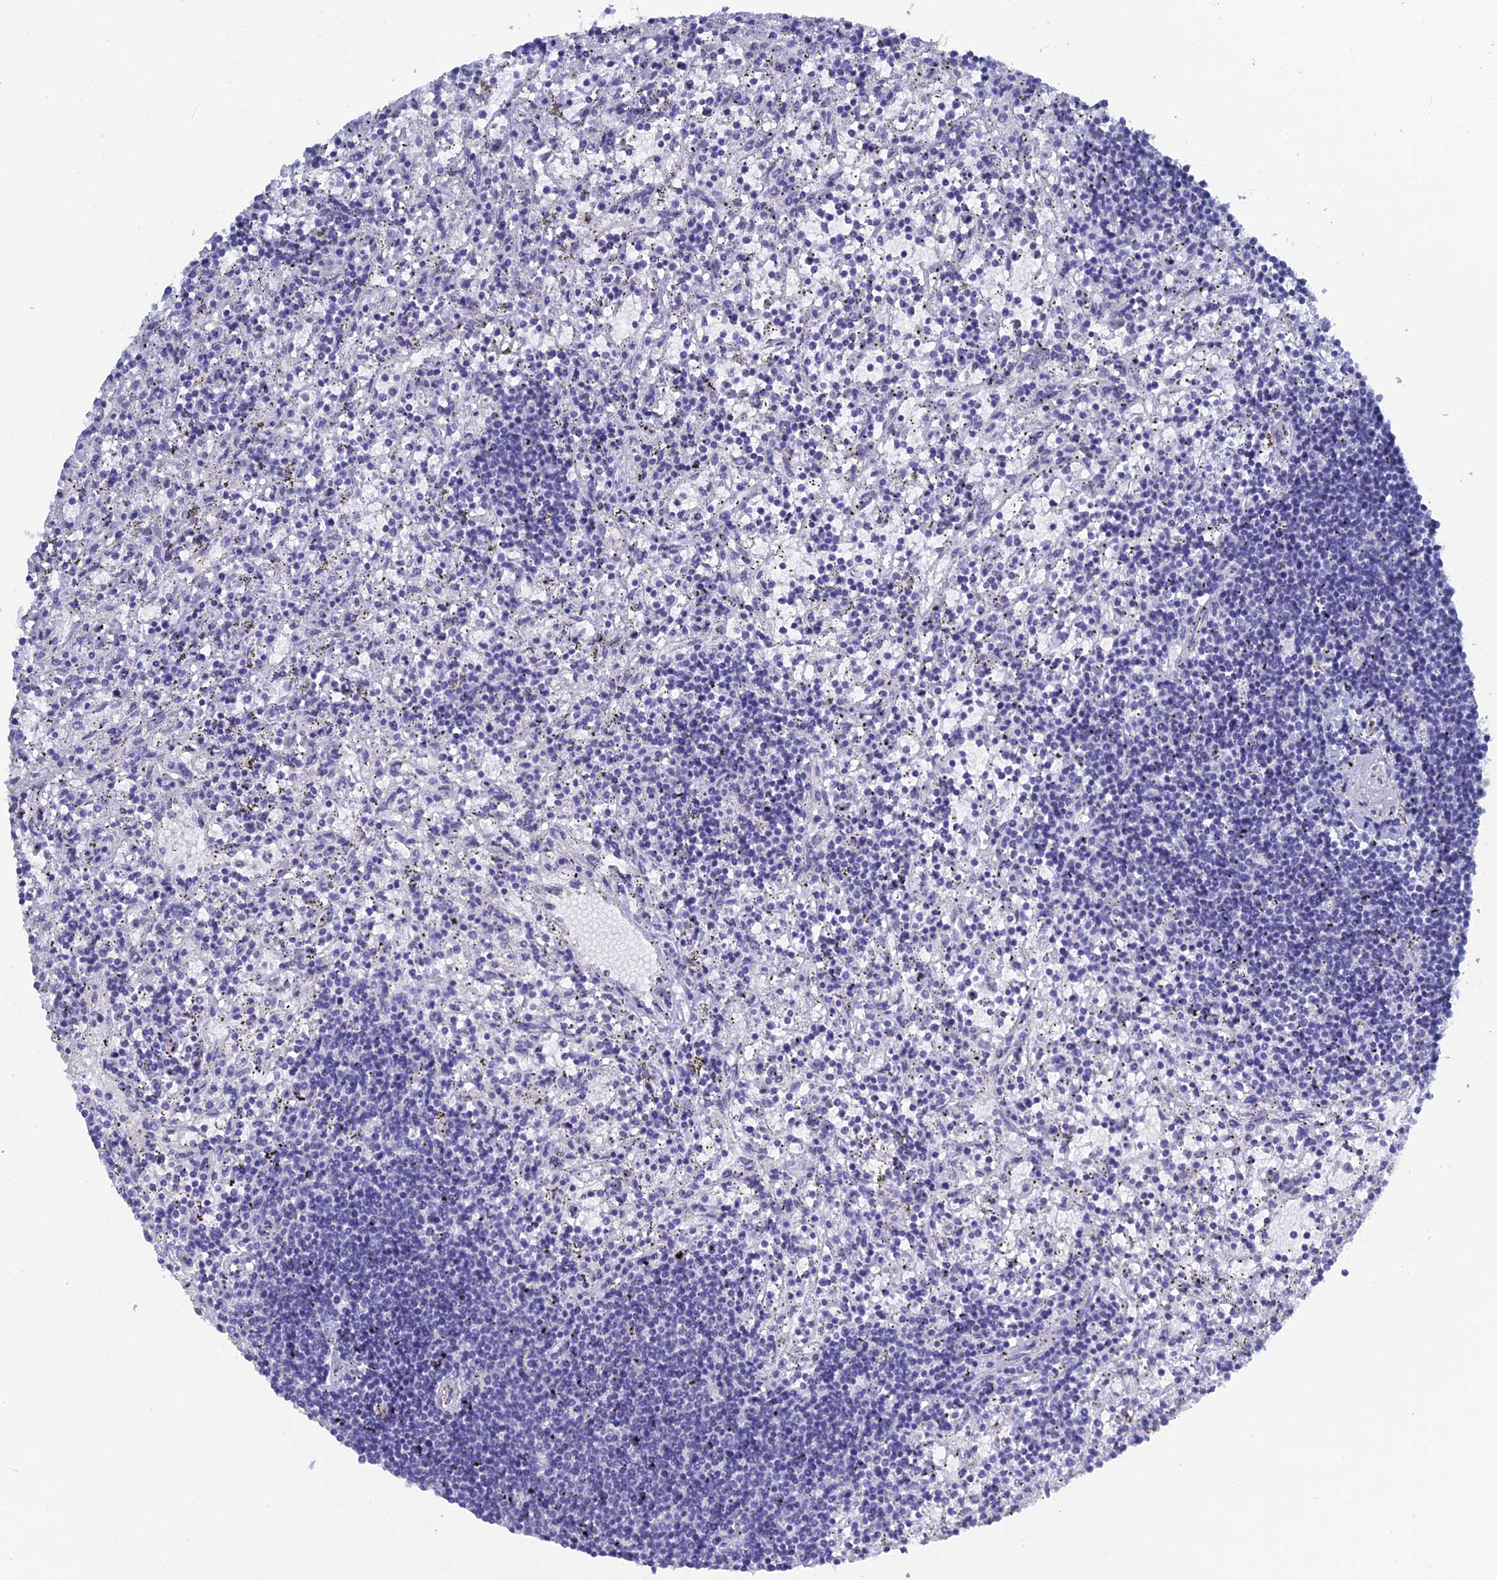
{"staining": {"intensity": "negative", "quantity": "none", "location": "none"}, "tissue": "lymphoma", "cell_type": "Tumor cells", "image_type": "cancer", "snomed": [{"axis": "morphology", "description": "Malignant lymphoma, non-Hodgkin's type, Low grade"}, {"axis": "topography", "description": "Spleen"}], "caption": "A high-resolution image shows immunohistochemistry staining of low-grade malignant lymphoma, non-Hodgkin's type, which exhibits no significant staining in tumor cells.", "gene": "PCDHA8", "patient": {"sex": "male", "age": 76}}